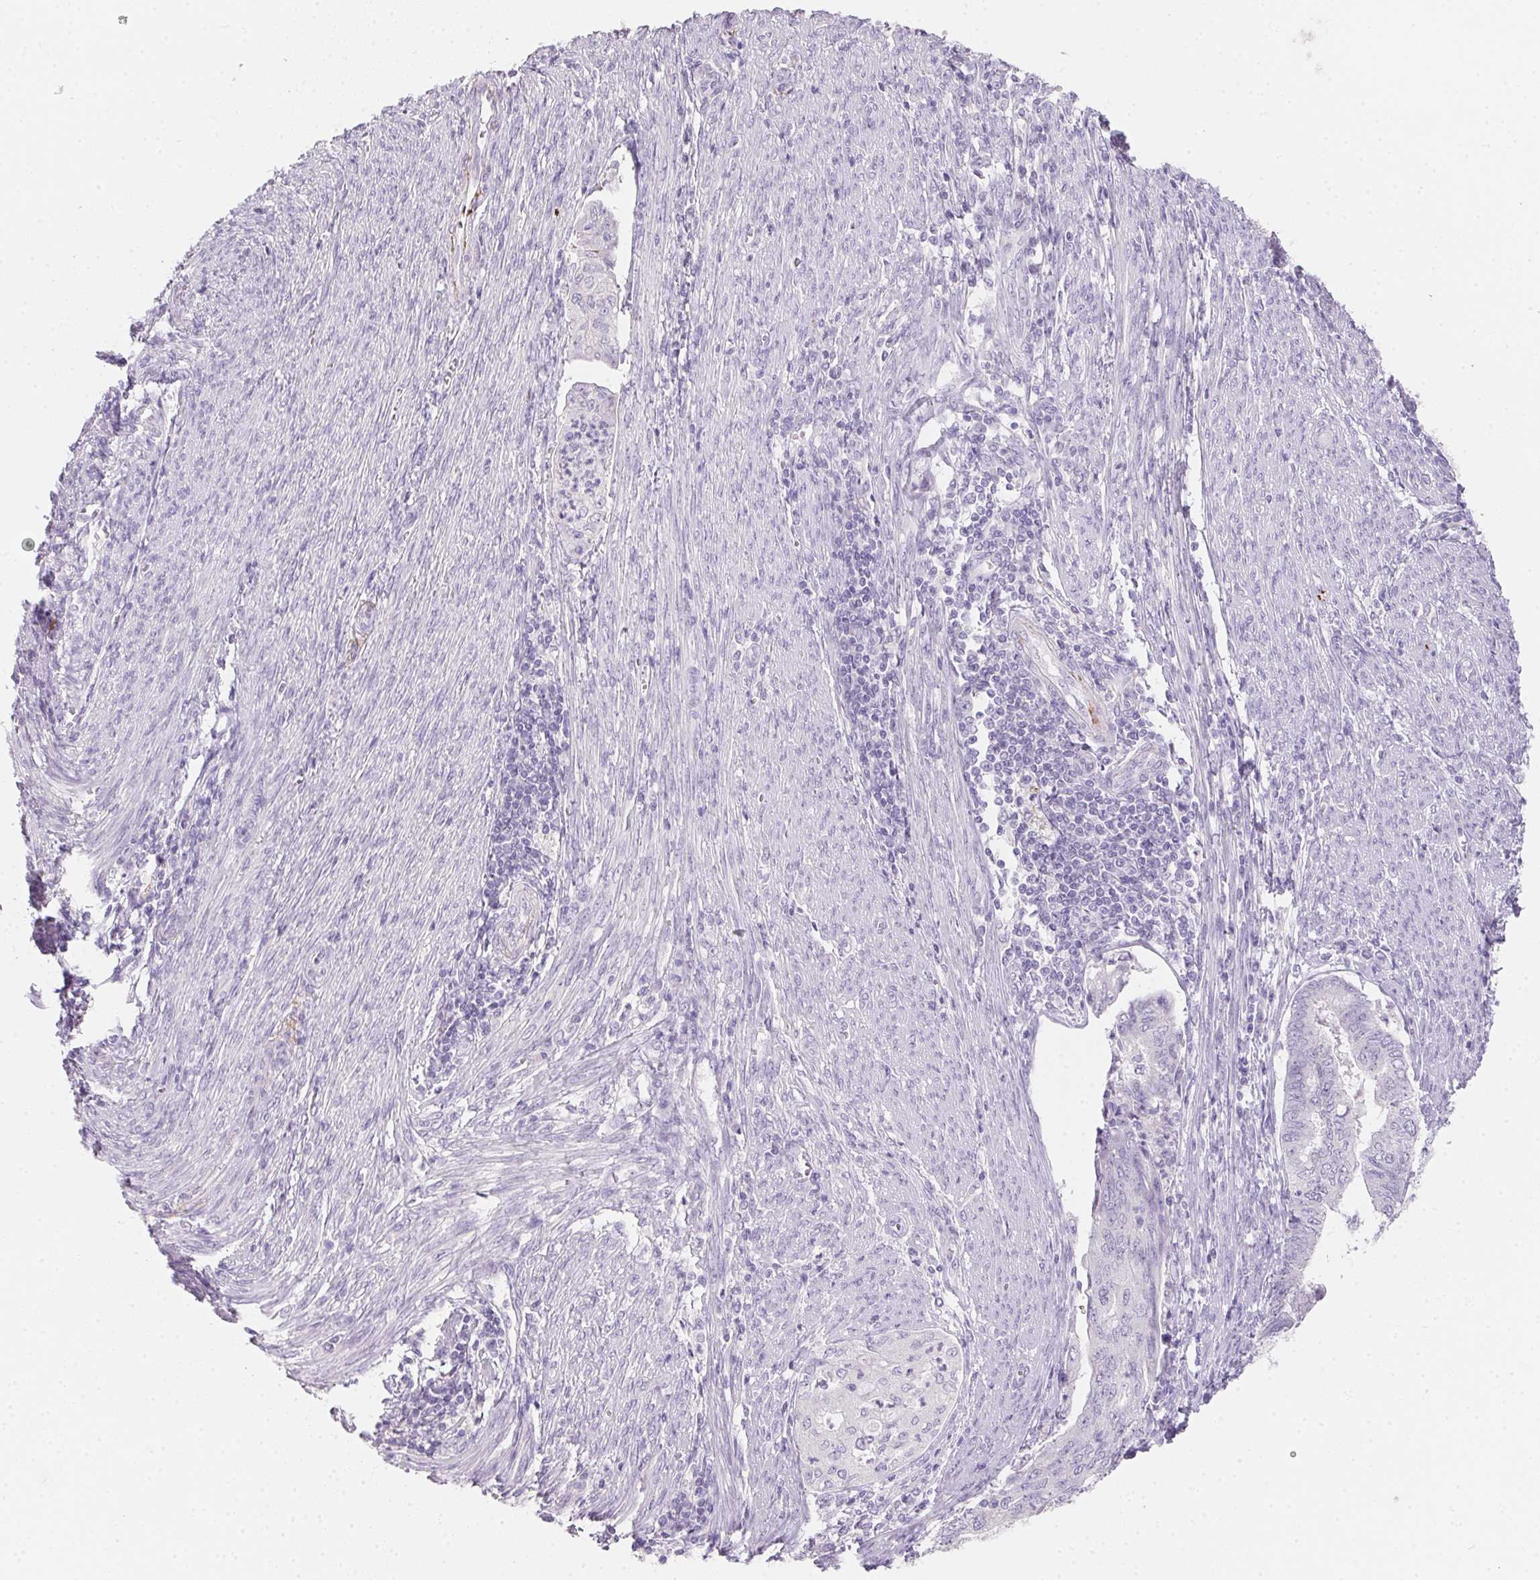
{"staining": {"intensity": "negative", "quantity": "none", "location": "none"}, "tissue": "endometrial cancer", "cell_type": "Tumor cells", "image_type": "cancer", "snomed": [{"axis": "morphology", "description": "Adenocarcinoma, NOS"}, {"axis": "topography", "description": "Endometrium"}], "caption": "A photomicrograph of human adenocarcinoma (endometrial) is negative for staining in tumor cells. (DAB IHC visualized using brightfield microscopy, high magnification).", "gene": "MYL4", "patient": {"sex": "female", "age": 79}}